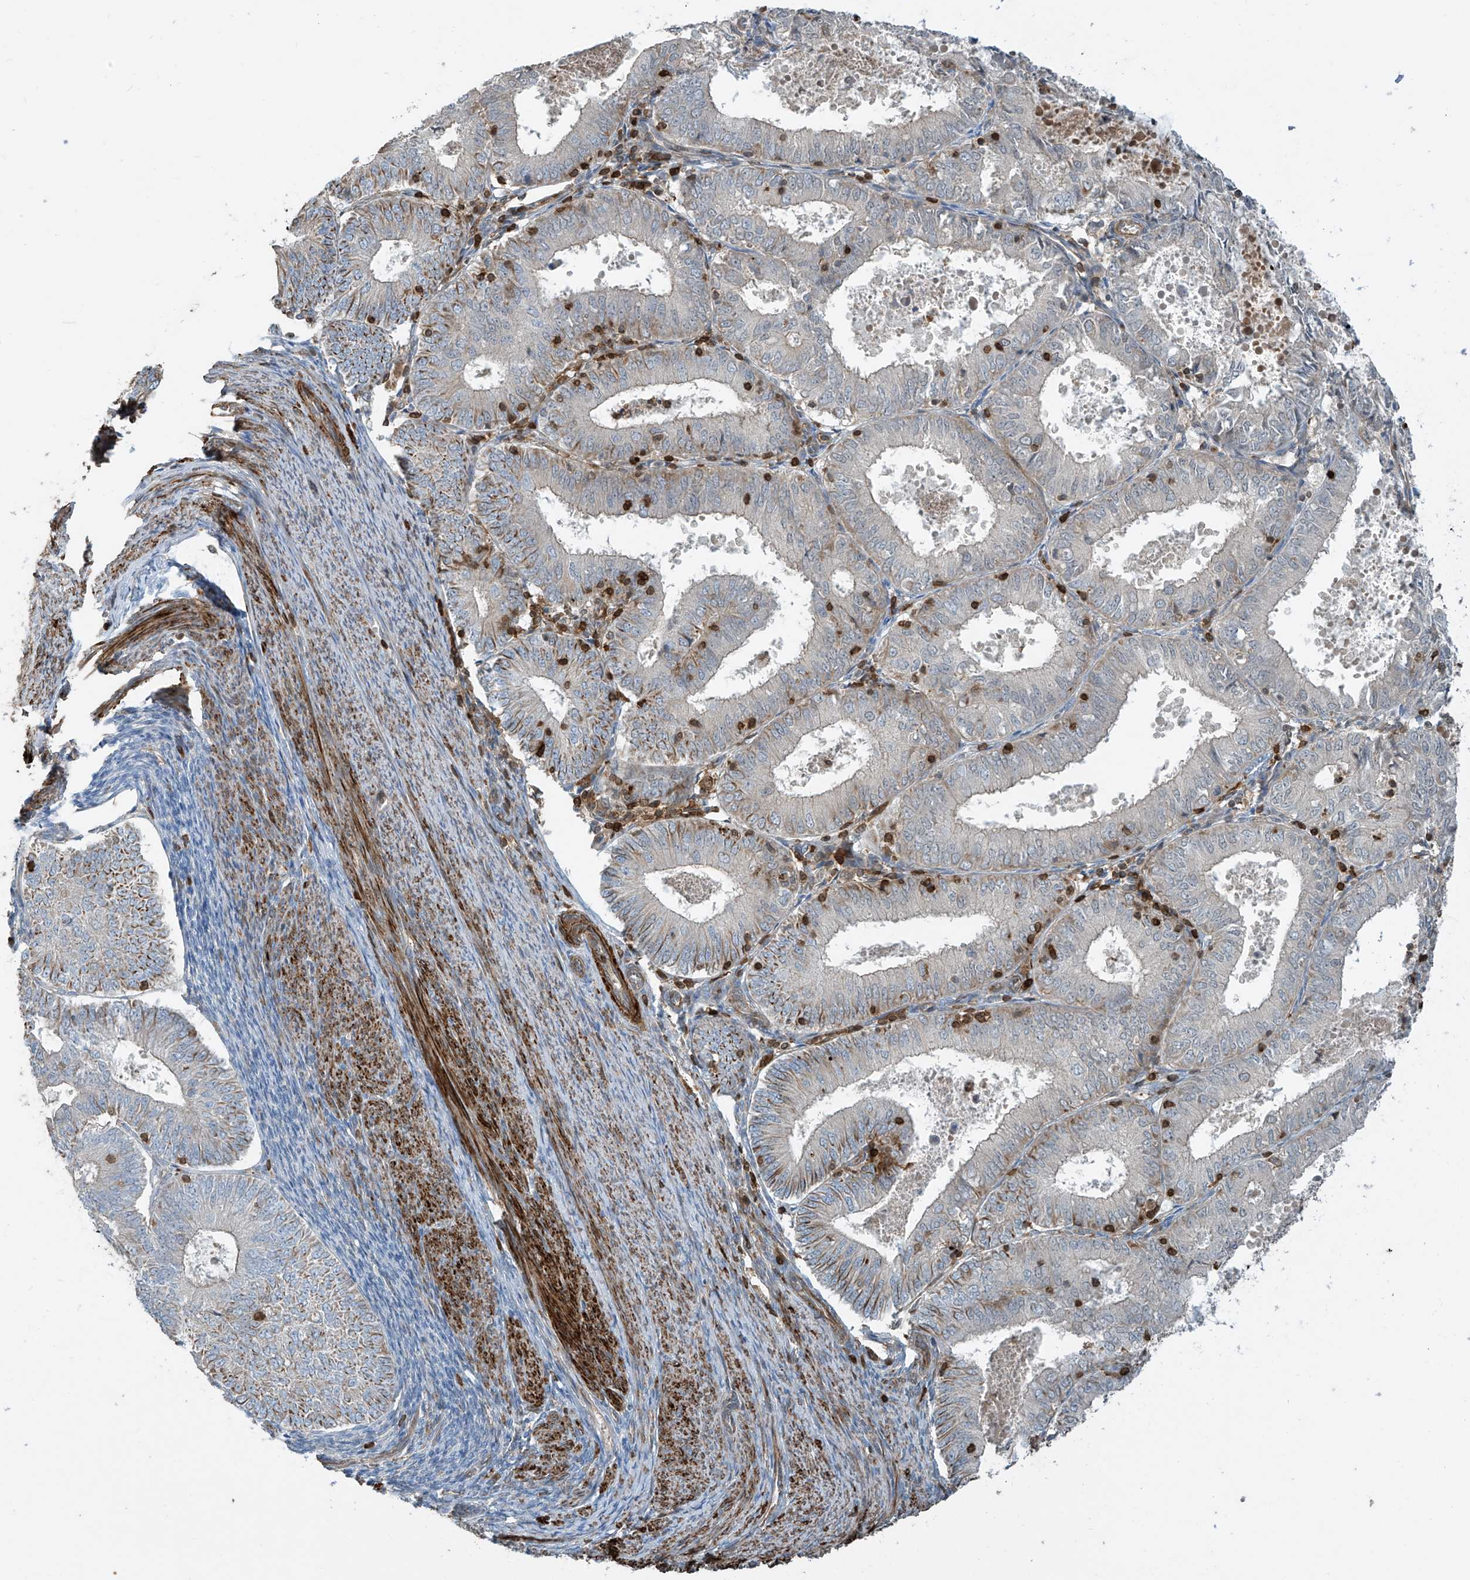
{"staining": {"intensity": "weak", "quantity": "<25%", "location": "cytoplasmic/membranous"}, "tissue": "endometrial cancer", "cell_type": "Tumor cells", "image_type": "cancer", "snomed": [{"axis": "morphology", "description": "Adenocarcinoma, NOS"}, {"axis": "topography", "description": "Endometrium"}], "caption": "The immunohistochemistry (IHC) histopathology image has no significant expression in tumor cells of endometrial cancer (adenocarcinoma) tissue.", "gene": "SH3BGRL3", "patient": {"sex": "female", "age": 57}}